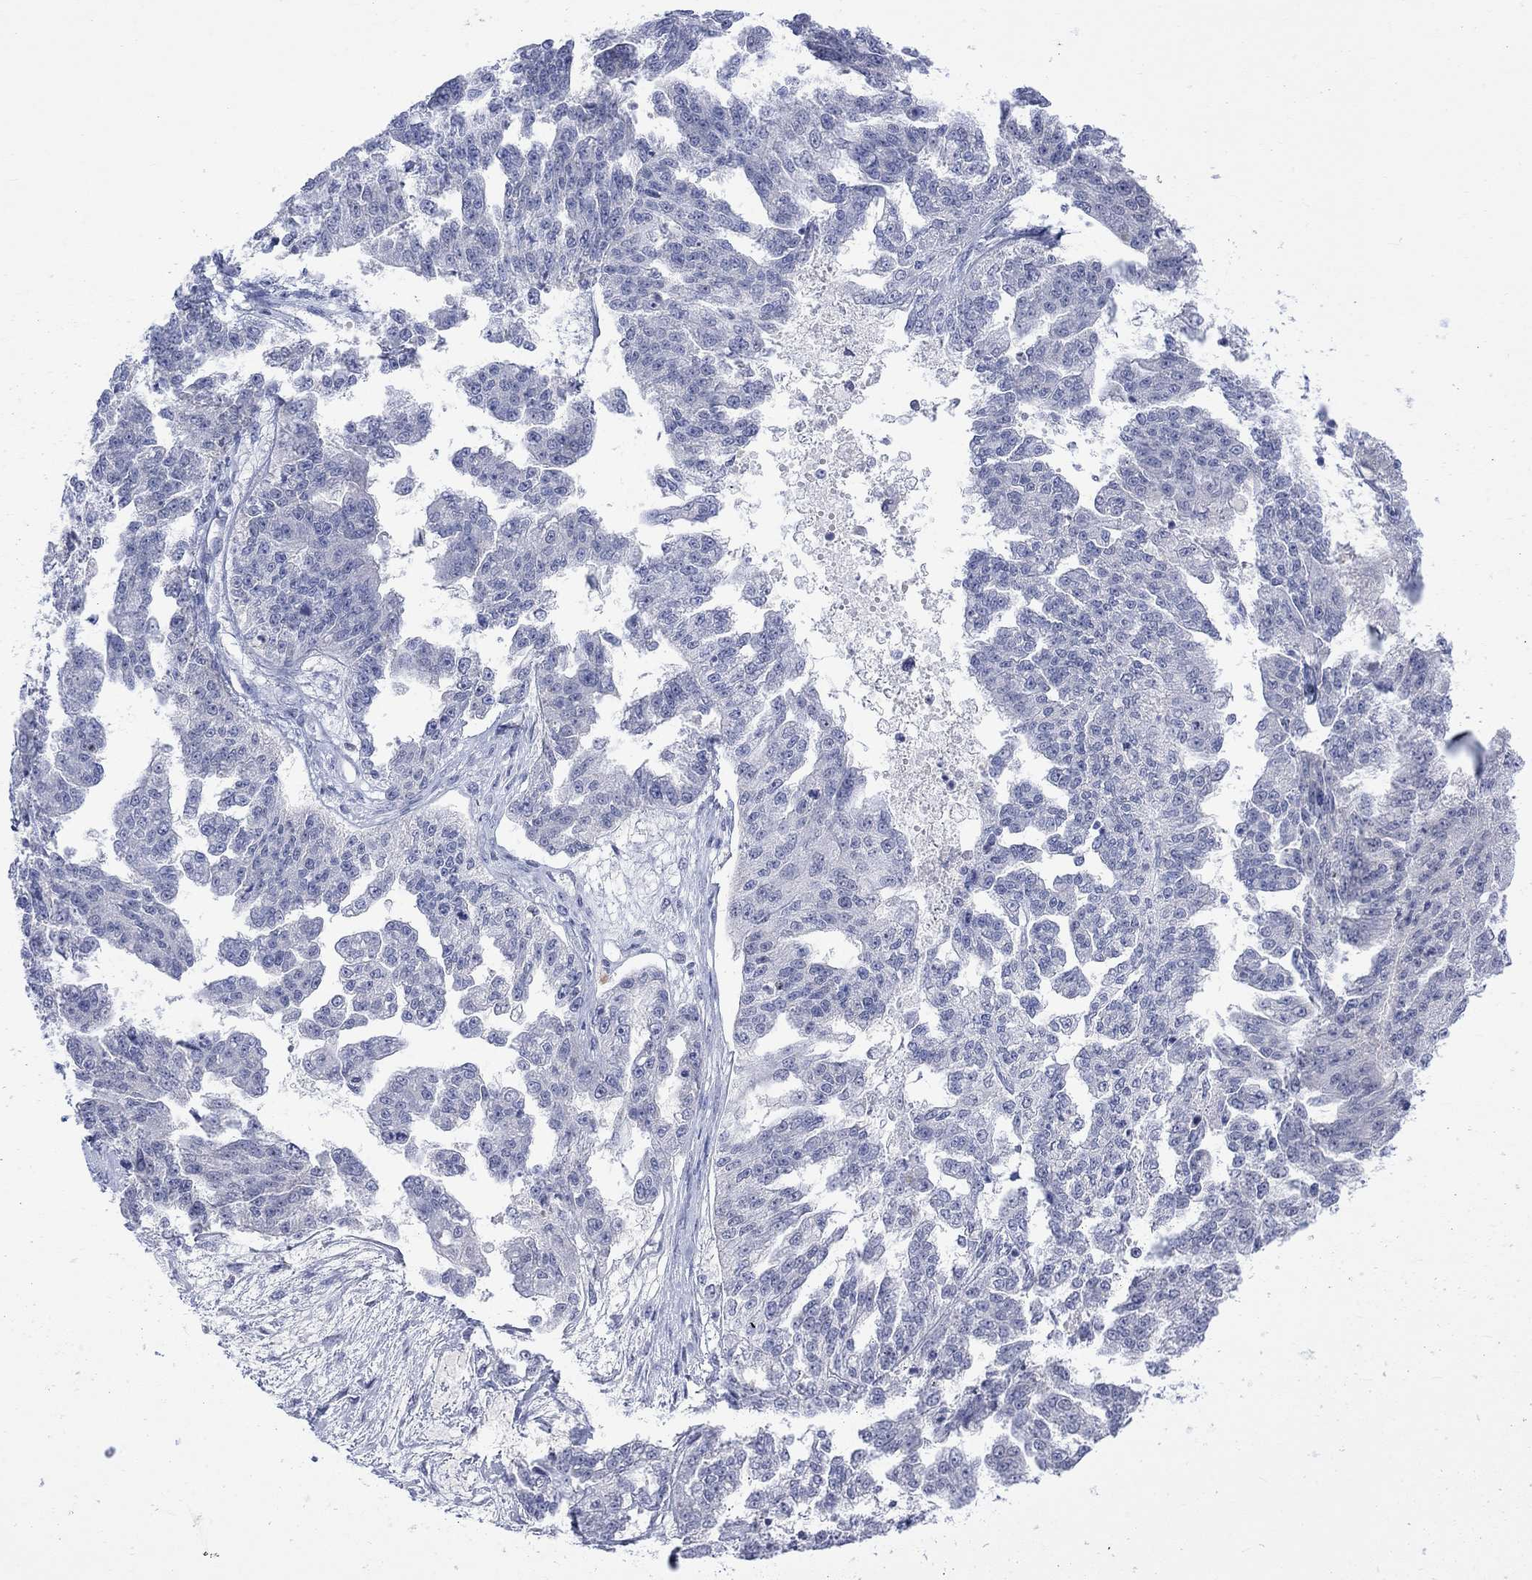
{"staining": {"intensity": "negative", "quantity": "none", "location": "none"}, "tissue": "ovarian cancer", "cell_type": "Tumor cells", "image_type": "cancer", "snomed": [{"axis": "morphology", "description": "Cystadenocarcinoma, serous, NOS"}, {"axis": "topography", "description": "Ovary"}], "caption": "This is an IHC micrograph of human ovarian cancer (serous cystadenocarcinoma). There is no staining in tumor cells.", "gene": "DCX", "patient": {"sex": "female", "age": 58}}